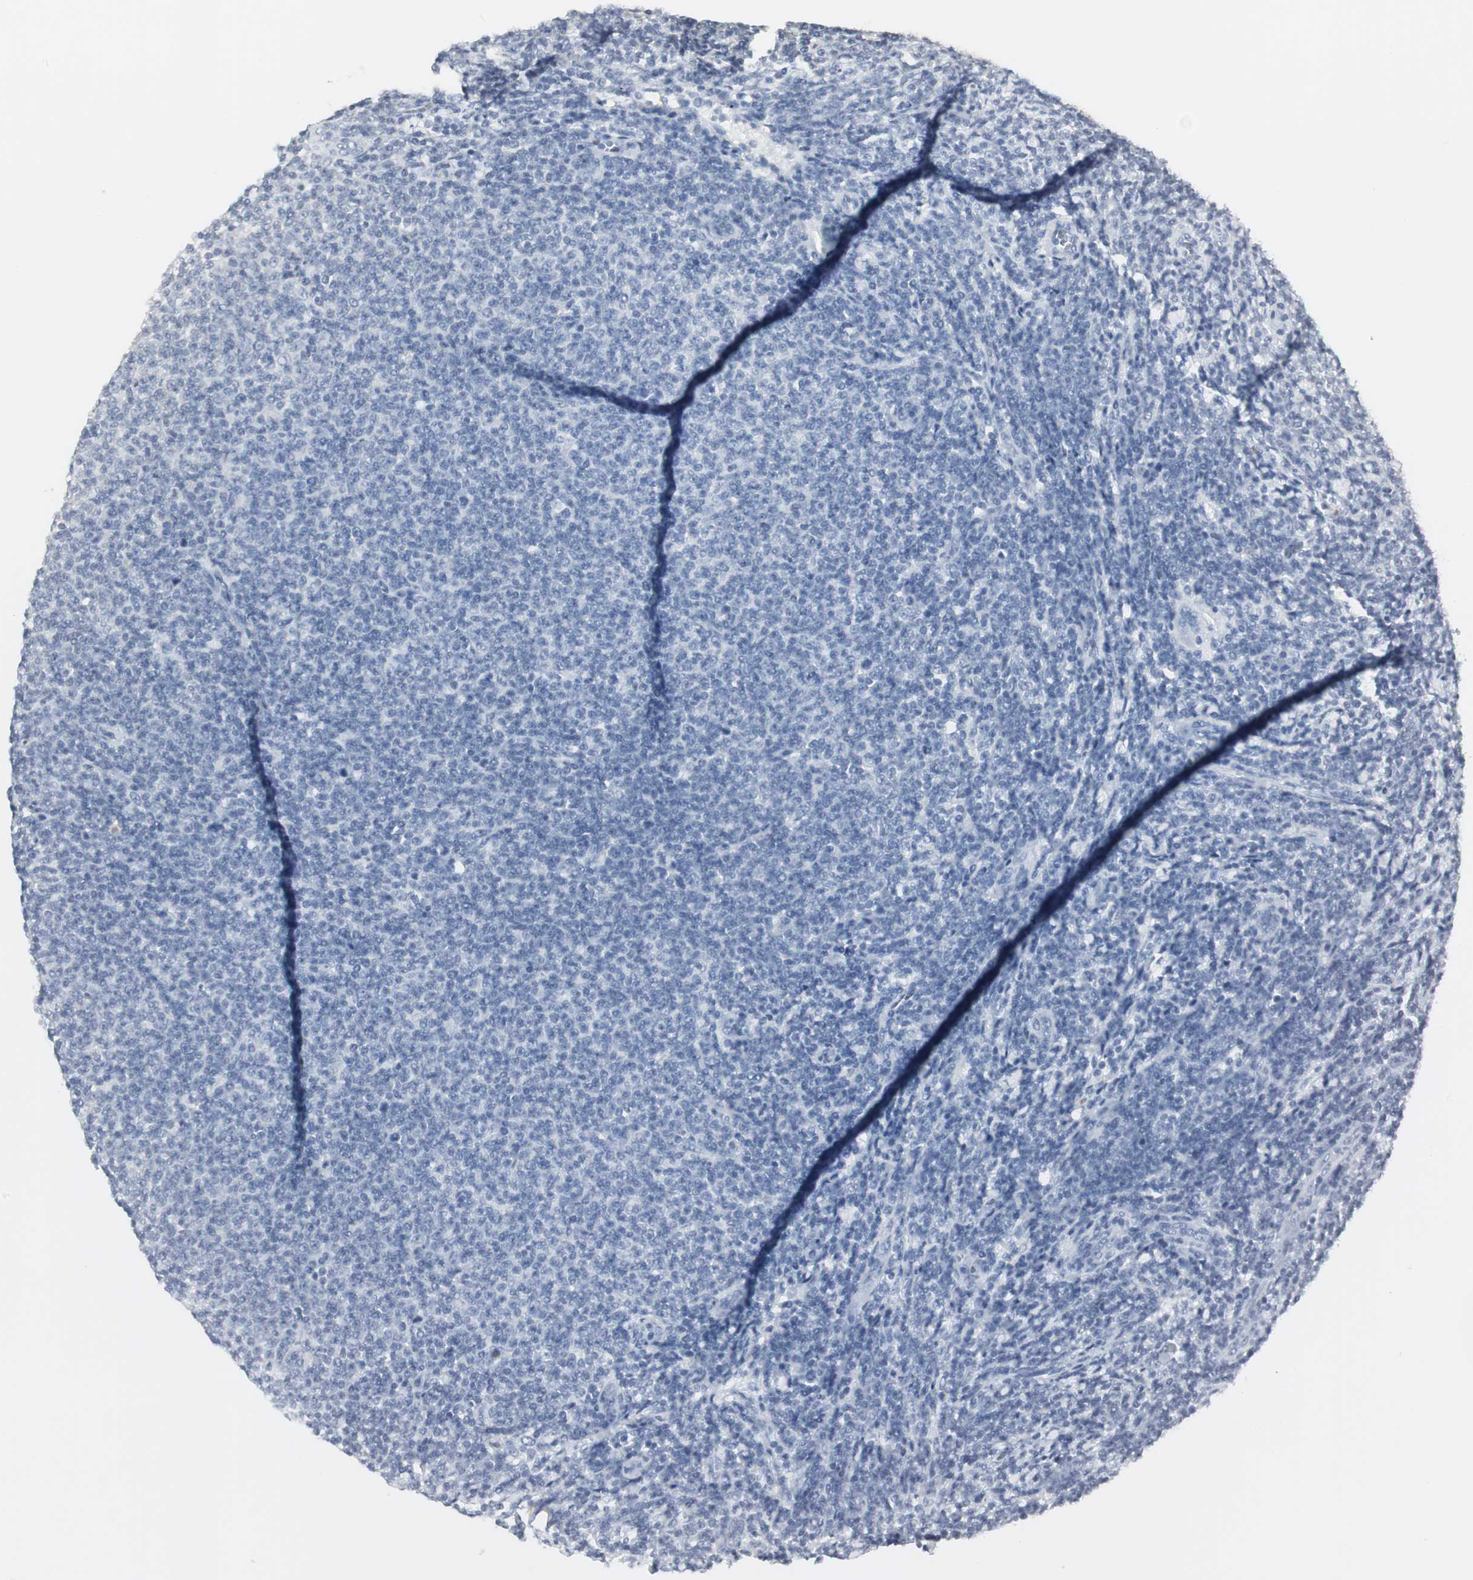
{"staining": {"intensity": "negative", "quantity": "none", "location": "none"}, "tissue": "lymphoma", "cell_type": "Tumor cells", "image_type": "cancer", "snomed": [{"axis": "morphology", "description": "Malignant lymphoma, non-Hodgkin's type, Low grade"}, {"axis": "topography", "description": "Lymph node"}], "caption": "This is an immunohistochemistry image of human lymphoma. There is no expression in tumor cells.", "gene": "ELOA", "patient": {"sex": "male", "age": 66}}